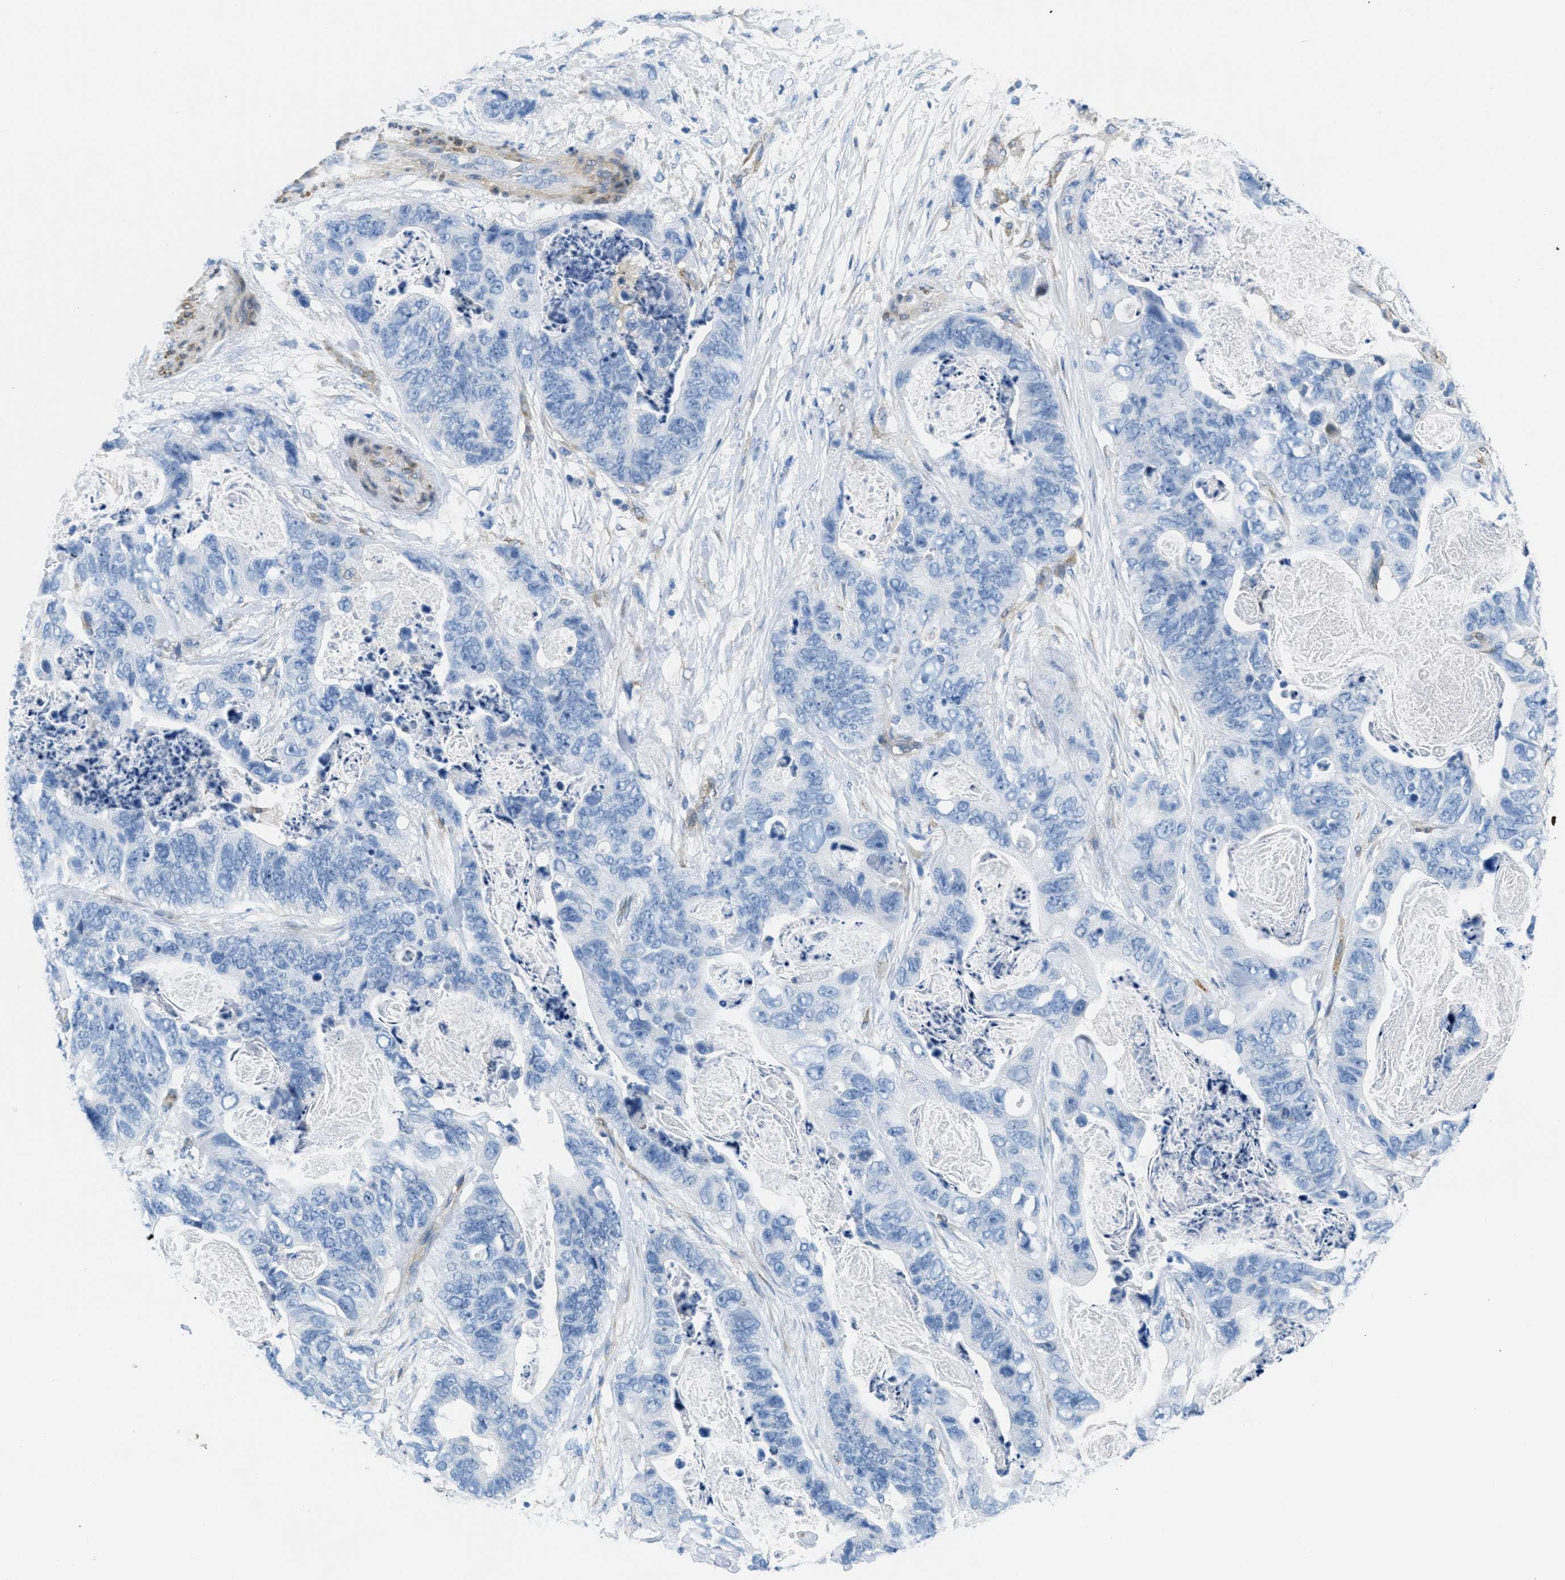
{"staining": {"intensity": "negative", "quantity": "none", "location": "none"}, "tissue": "stomach cancer", "cell_type": "Tumor cells", "image_type": "cancer", "snomed": [{"axis": "morphology", "description": "Adenocarcinoma, NOS"}, {"axis": "topography", "description": "Stomach"}], "caption": "IHC image of human adenocarcinoma (stomach) stained for a protein (brown), which exhibits no expression in tumor cells.", "gene": "MAPRE2", "patient": {"sex": "female", "age": 89}}